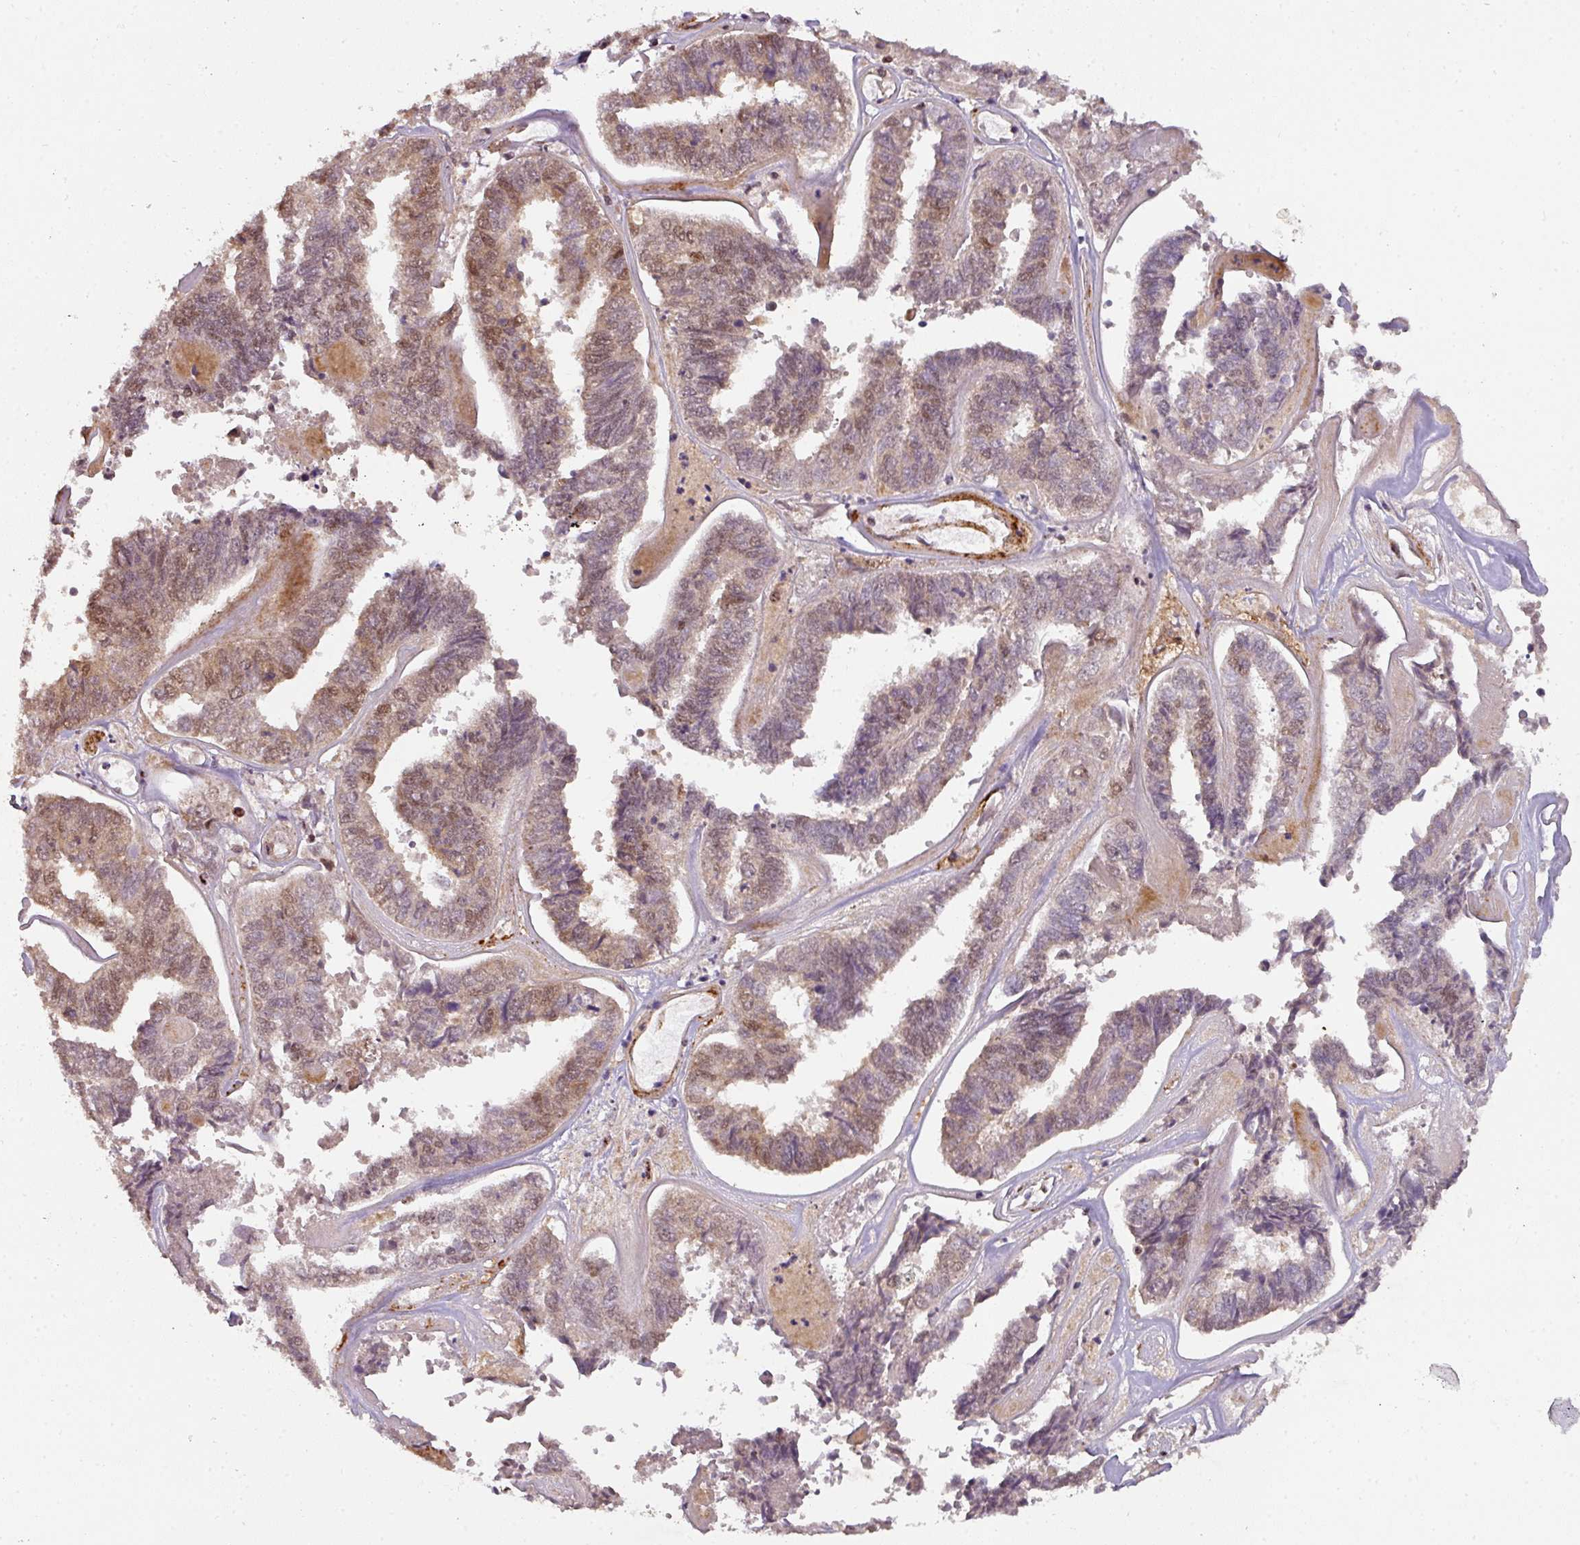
{"staining": {"intensity": "moderate", "quantity": "<25%", "location": "cytoplasmic/membranous,nuclear"}, "tissue": "endometrial cancer", "cell_type": "Tumor cells", "image_type": "cancer", "snomed": [{"axis": "morphology", "description": "Adenocarcinoma, NOS"}, {"axis": "topography", "description": "Endometrium"}], "caption": "Approximately <25% of tumor cells in human endometrial adenocarcinoma exhibit moderate cytoplasmic/membranous and nuclear protein positivity as visualized by brown immunohistochemical staining.", "gene": "RANBP9", "patient": {"sex": "female", "age": 73}}